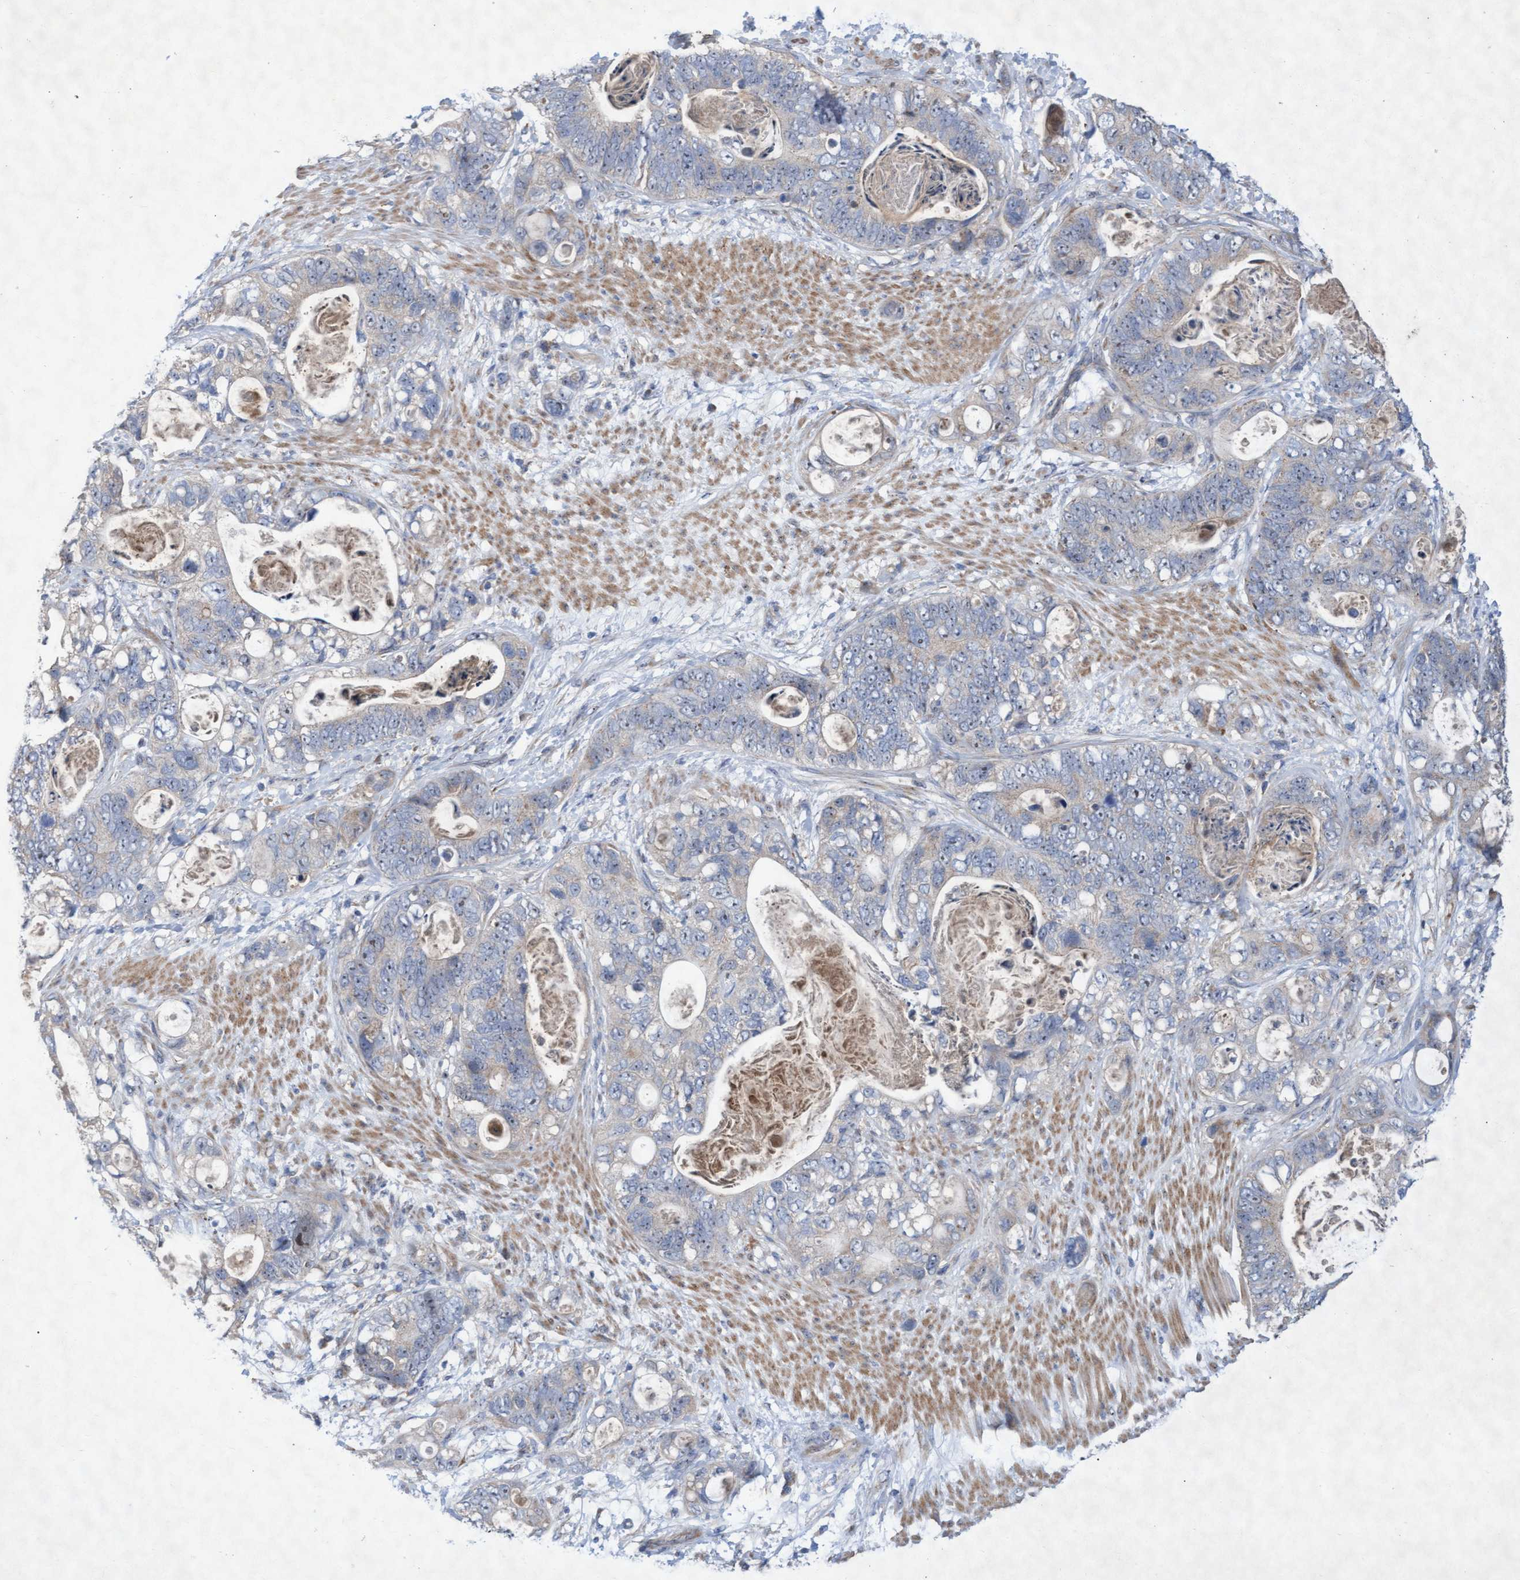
{"staining": {"intensity": "negative", "quantity": "none", "location": "none"}, "tissue": "stomach cancer", "cell_type": "Tumor cells", "image_type": "cancer", "snomed": [{"axis": "morphology", "description": "Normal tissue, NOS"}, {"axis": "morphology", "description": "Adenocarcinoma, NOS"}, {"axis": "topography", "description": "Stomach"}], "caption": "Tumor cells show no significant protein staining in stomach cancer.", "gene": "ABCF2", "patient": {"sex": "female", "age": 89}}